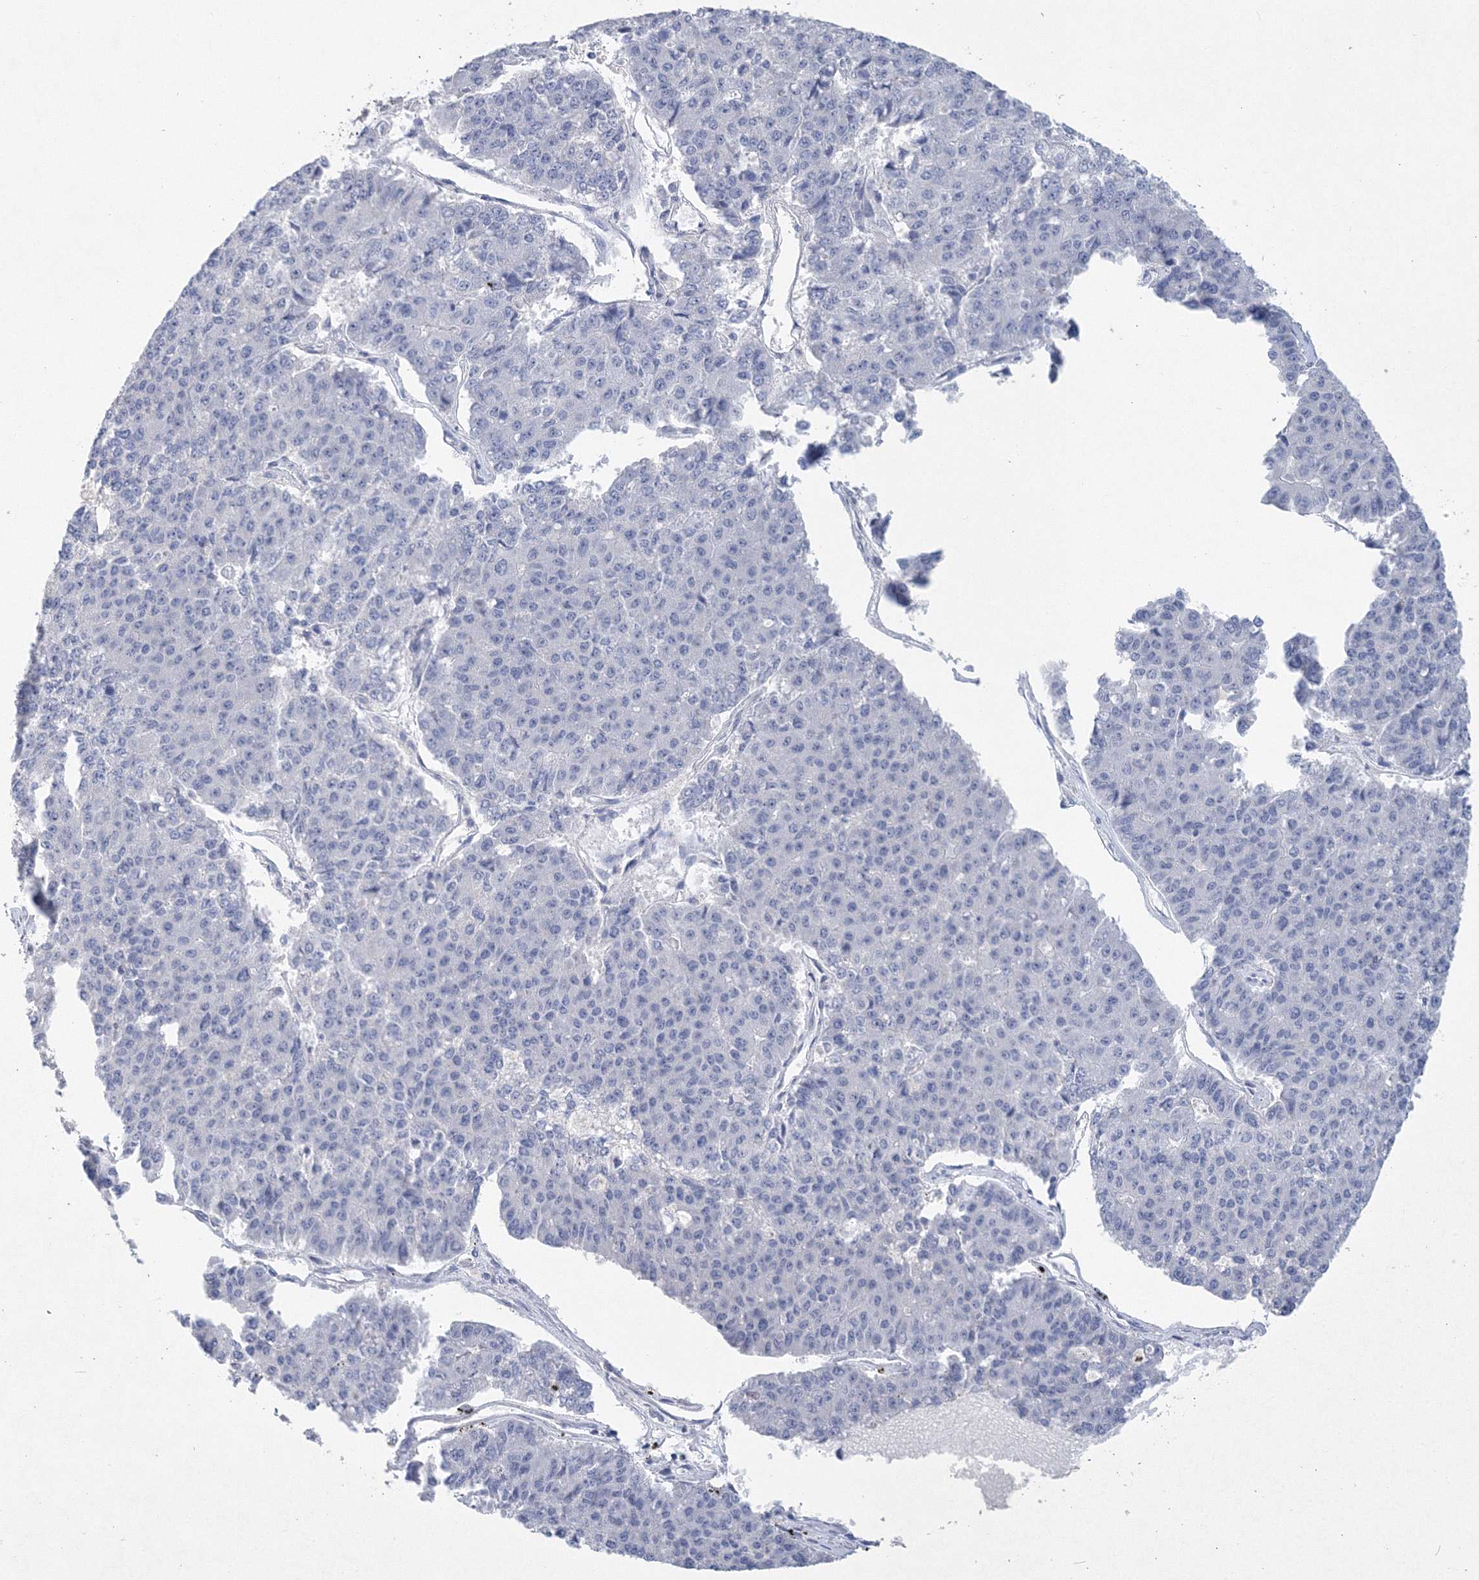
{"staining": {"intensity": "negative", "quantity": "none", "location": "none"}, "tissue": "pancreatic cancer", "cell_type": "Tumor cells", "image_type": "cancer", "snomed": [{"axis": "morphology", "description": "Adenocarcinoma, NOS"}, {"axis": "topography", "description": "Pancreas"}], "caption": "The image shows no staining of tumor cells in pancreatic cancer.", "gene": "OSBPL6", "patient": {"sex": "male", "age": 50}}